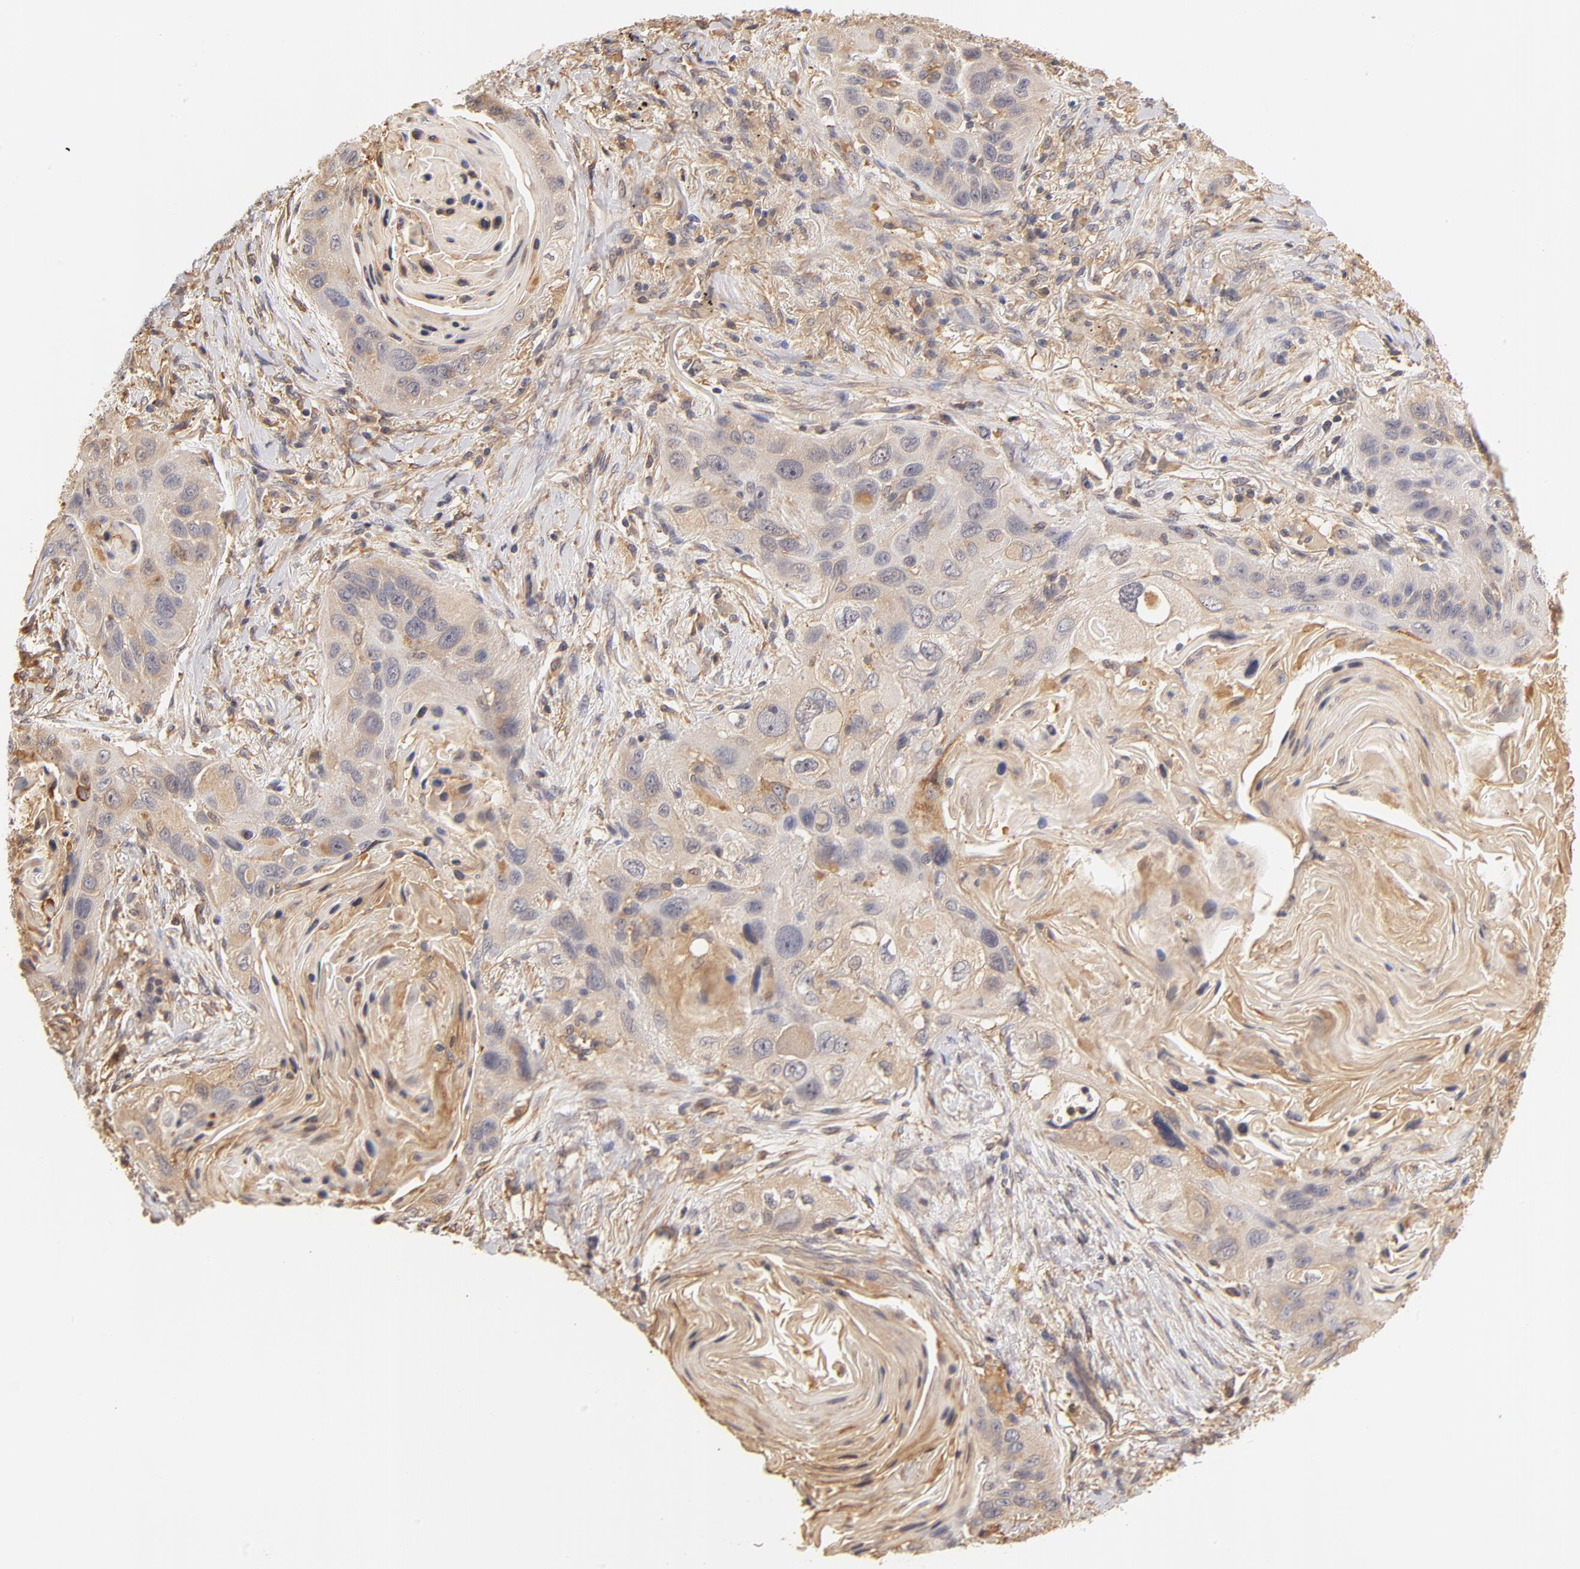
{"staining": {"intensity": "moderate", "quantity": "25%-75%", "location": "cytoplasmic/membranous"}, "tissue": "lung cancer", "cell_type": "Tumor cells", "image_type": "cancer", "snomed": [{"axis": "morphology", "description": "Squamous cell carcinoma, NOS"}, {"axis": "topography", "description": "Lung"}], "caption": "Immunohistochemistry (DAB) staining of human lung squamous cell carcinoma exhibits moderate cytoplasmic/membranous protein positivity in about 25%-75% of tumor cells. The protein is shown in brown color, while the nuclei are stained blue.", "gene": "FCMR", "patient": {"sex": "female", "age": 67}}